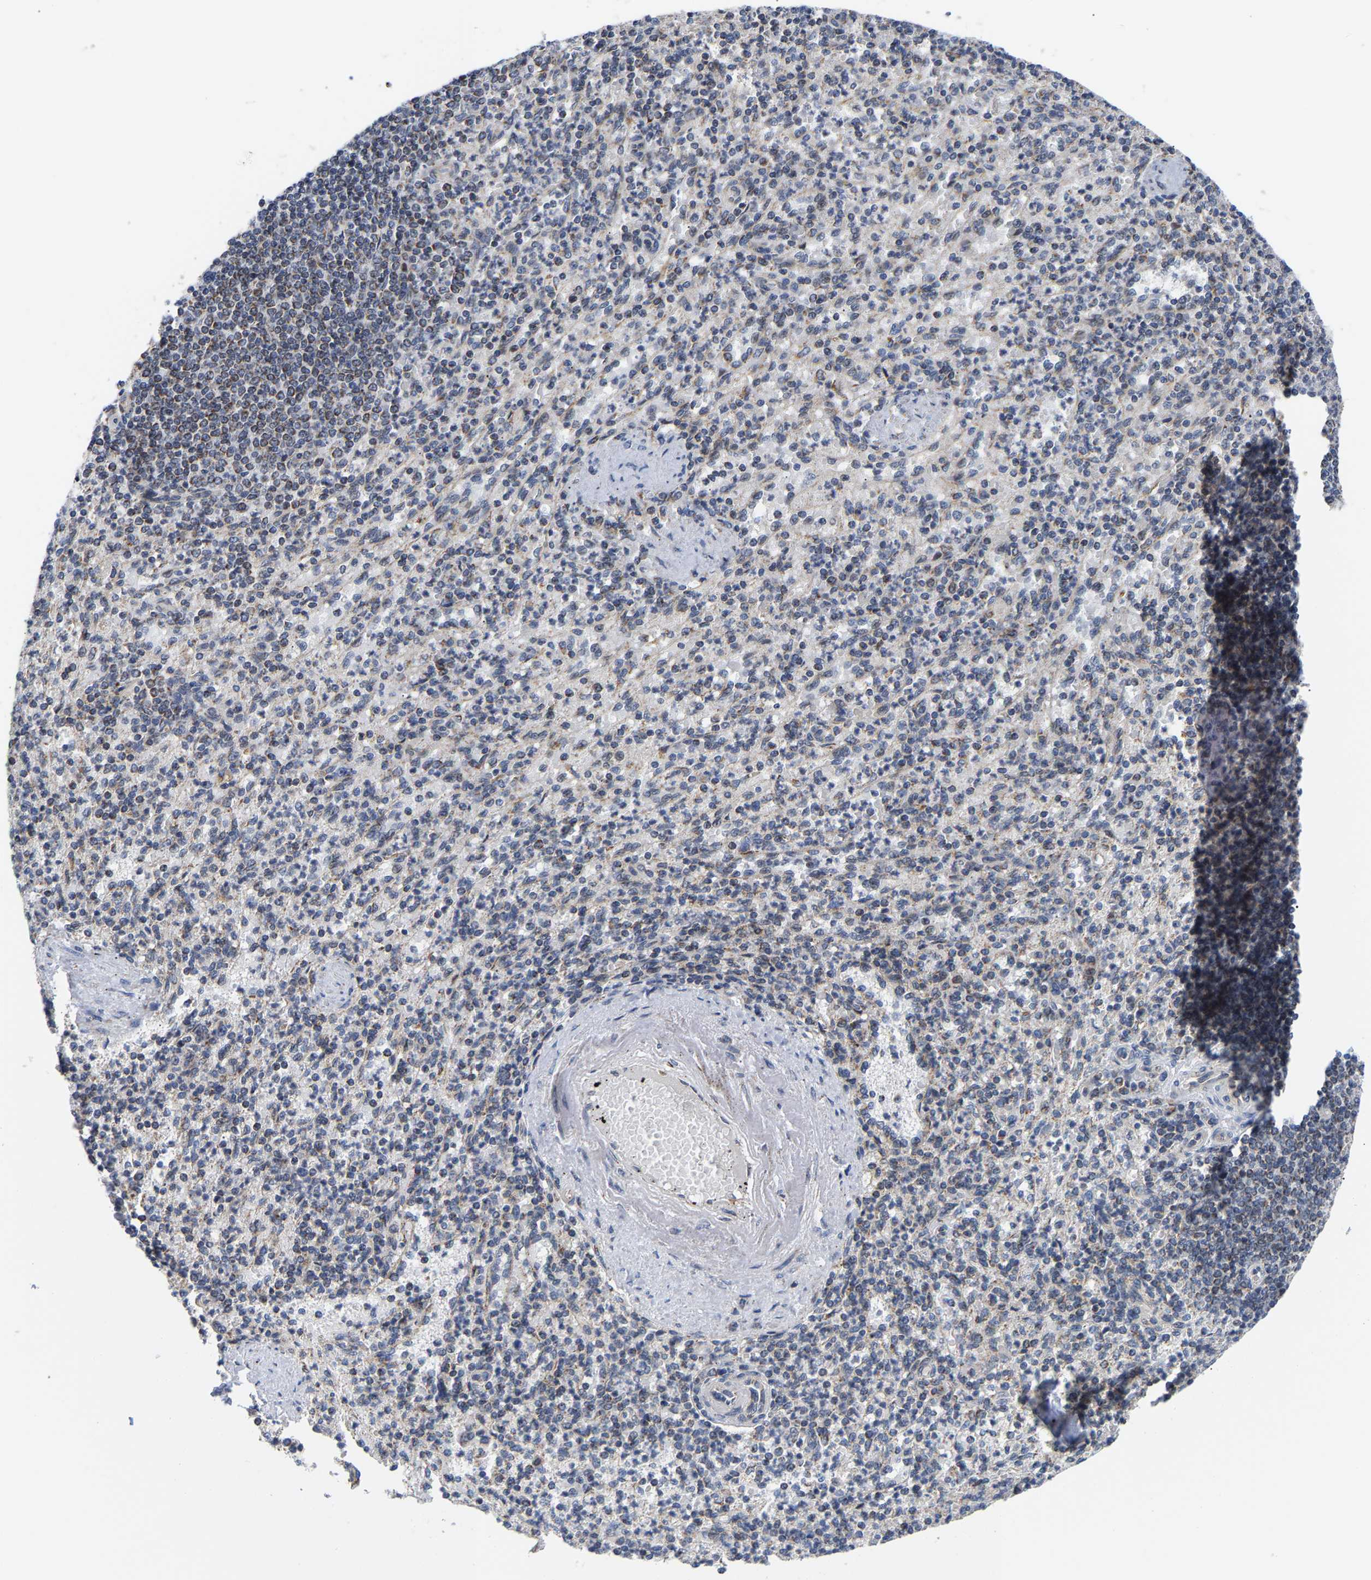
{"staining": {"intensity": "weak", "quantity": "25%-75%", "location": "cytoplasmic/membranous"}, "tissue": "spleen", "cell_type": "Cells in red pulp", "image_type": "normal", "snomed": [{"axis": "morphology", "description": "Normal tissue, NOS"}, {"axis": "topography", "description": "Spleen"}], "caption": "IHC (DAB (3,3'-diaminobenzidine)) staining of unremarkable spleen displays weak cytoplasmic/membranous protein positivity in approximately 25%-75% of cells in red pulp.", "gene": "PCNT", "patient": {"sex": "female", "age": 74}}